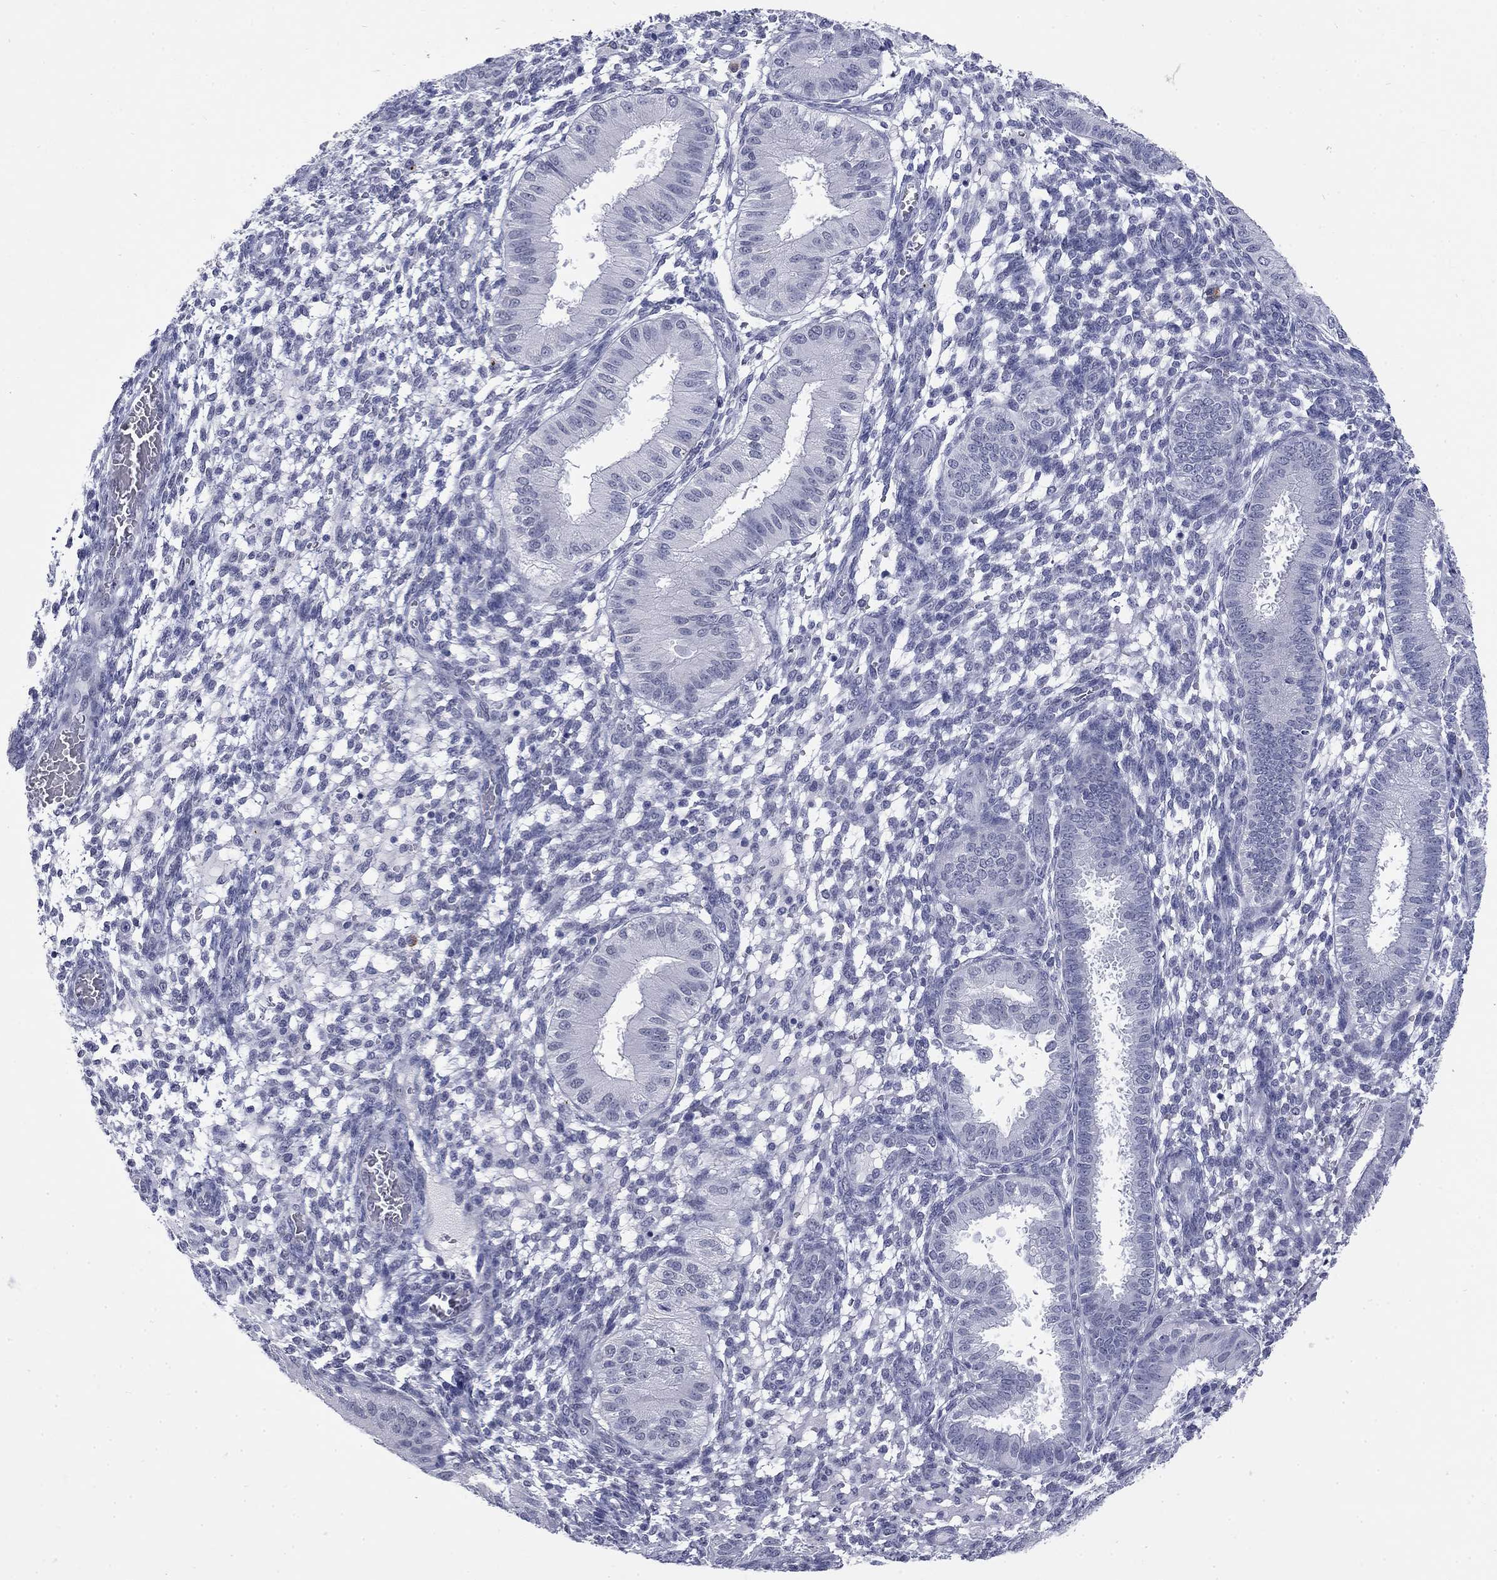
{"staining": {"intensity": "negative", "quantity": "none", "location": "none"}, "tissue": "endometrium", "cell_type": "Cells in endometrial stroma", "image_type": "normal", "snomed": [{"axis": "morphology", "description": "Normal tissue, NOS"}, {"axis": "topography", "description": "Endometrium"}], "caption": "Immunohistochemical staining of unremarkable endometrium exhibits no significant staining in cells in endometrial stroma.", "gene": "ECEL1", "patient": {"sex": "female", "age": 43}}